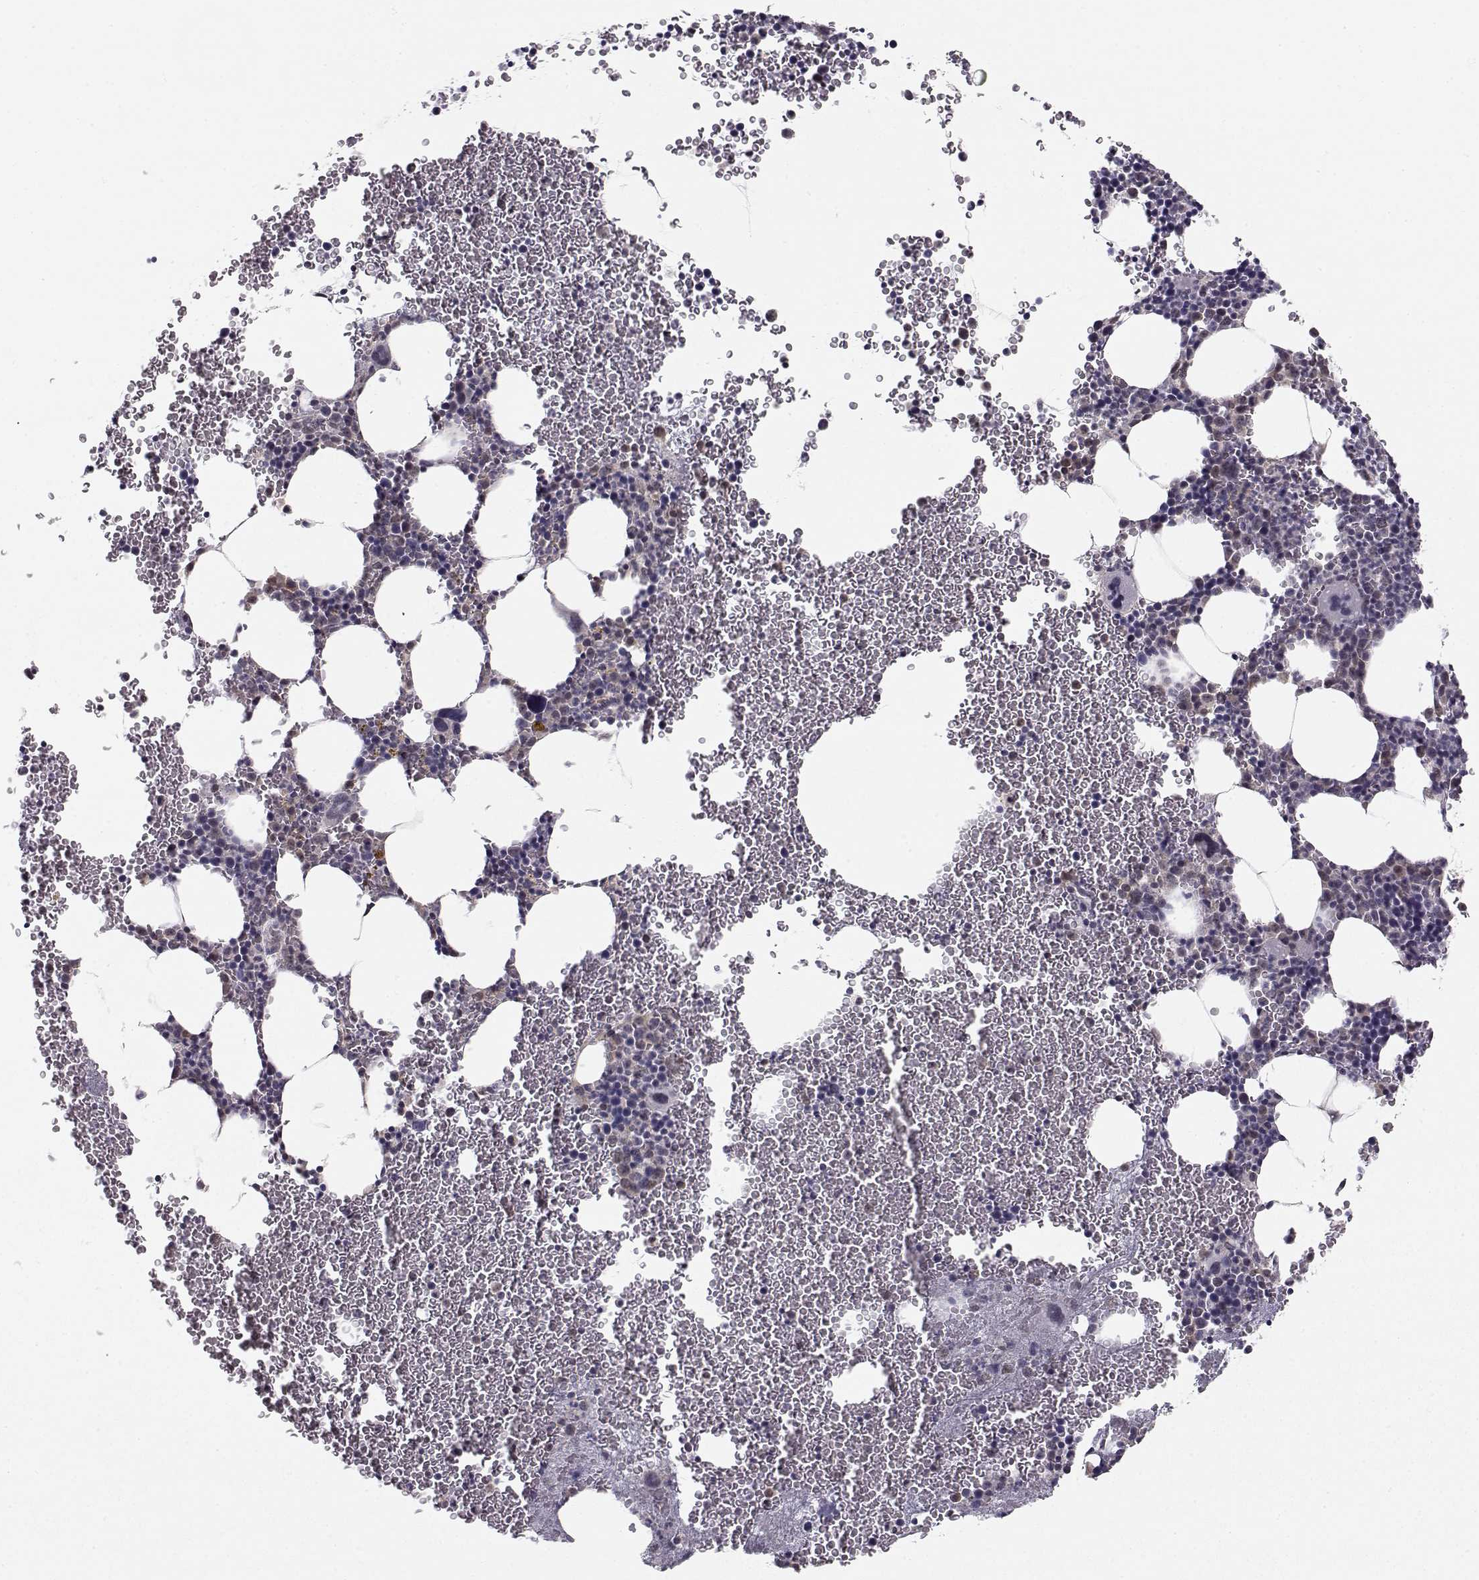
{"staining": {"intensity": "weak", "quantity": "<25%", "location": "cytoplasmic/membranous"}, "tissue": "bone marrow", "cell_type": "Hematopoietic cells", "image_type": "normal", "snomed": [{"axis": "morphology", "description": "Normal tissue, NOS"}, {"axis": "topography", "description": "Bone marrow"}], "caption": "DAB immunohistochemical staining of unremarkable human bone marrow displays no significant positivity in hematopoietic cells.", "gene": "KIF13B", "patient": {"sex": "male", "age": 50}}